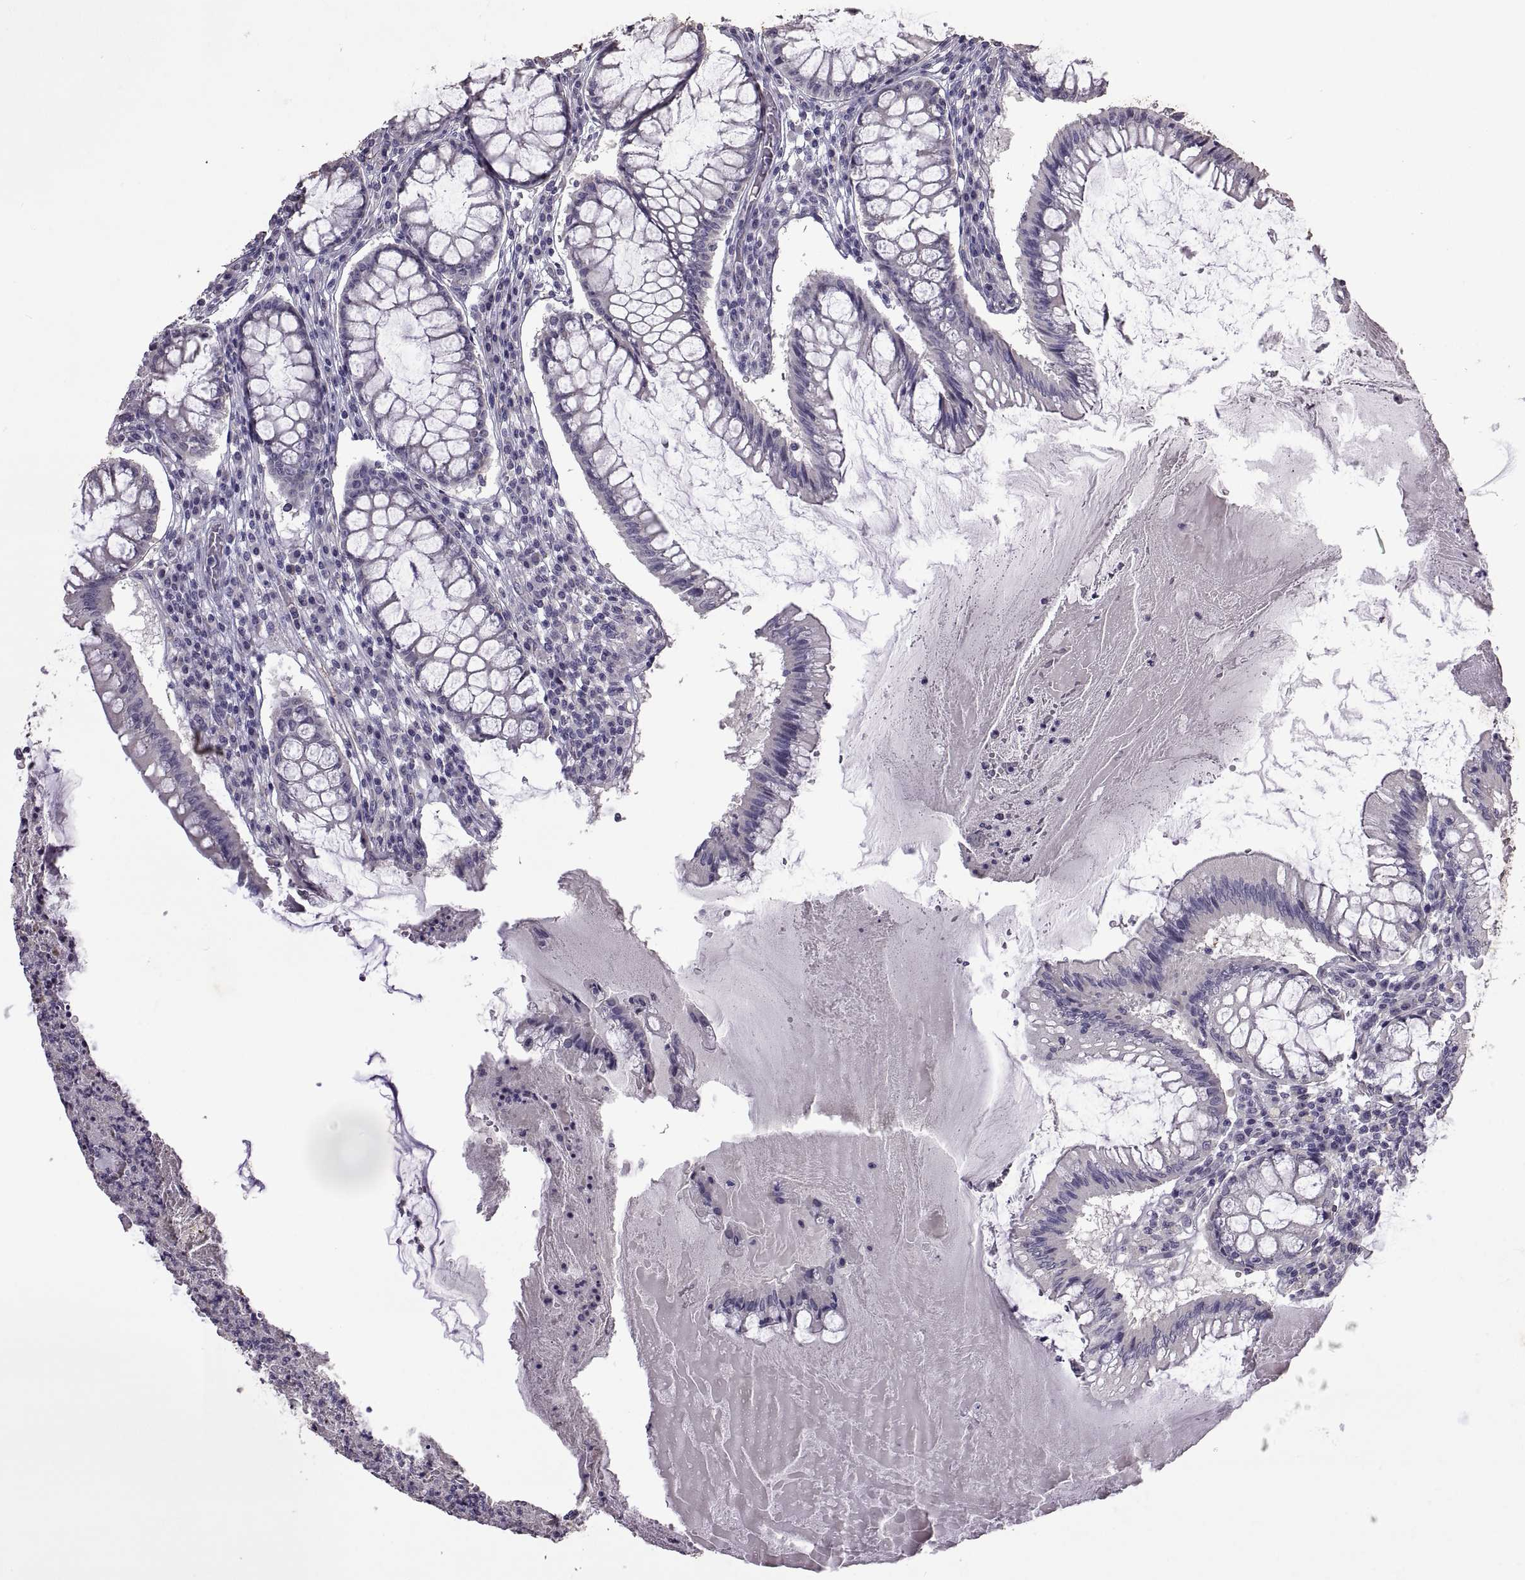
{"staining": {"intensity": "negative", "quantity": "none", "location": "none"}, "tissue": "colorectal cancer", "cell_type": "Tumor cells", "image_type": "cancer", "snomed": [{"axis": "morphology", "description": "Adenocarcinoma, NOS"}, {"axis": "topography", "description": "Colon"}], "caption": "This micrograph is of colorectal adenocarcinoma stained with IHC to label a protein in brown with the nuclei are counter-stained blue. There is no staining in tumor cells.", "gene": "DEFB136", "patient": {"sex": "female", "age": 70}}